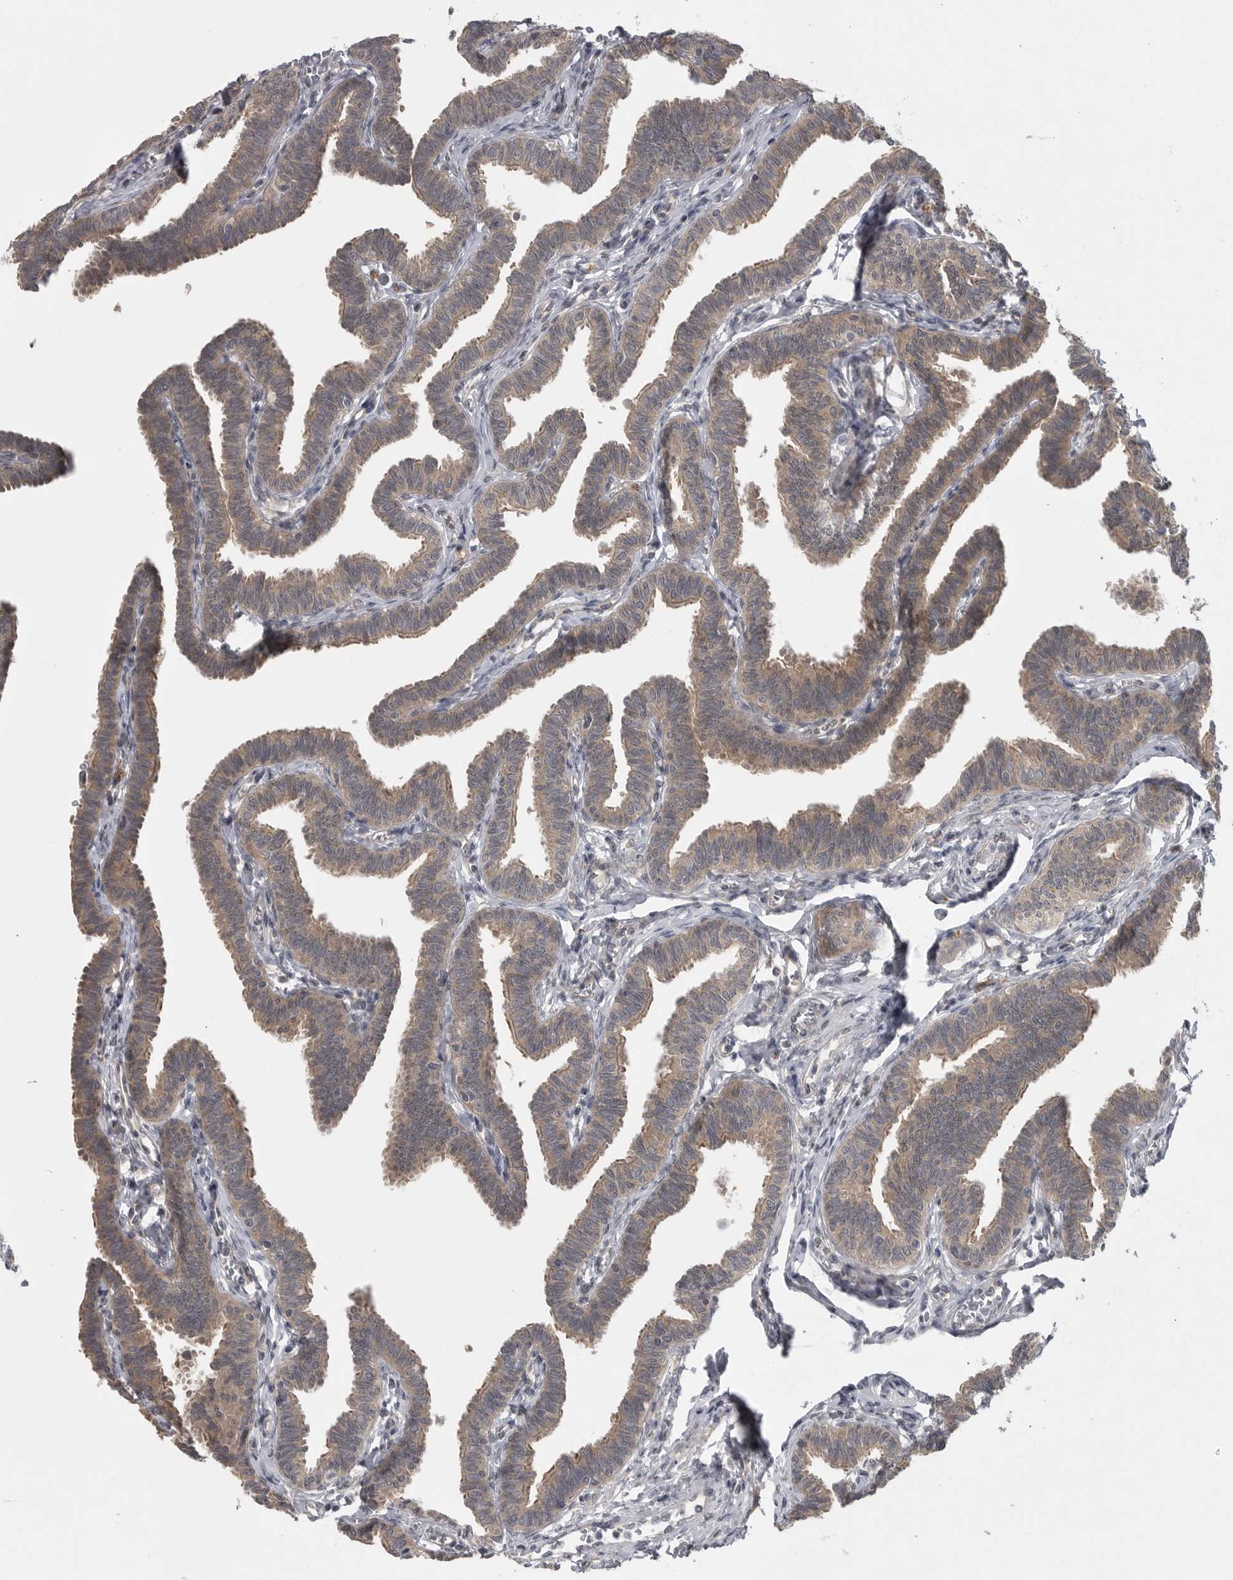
{"staining": {"intensity": "weak", "quantity": ">75%", "location": "cytoplasmic/membranous"}, "tissue": "fallopian tube", "cell_type": "Glandular cells", "image_type": "normal", "snomed": [{"axis": "morphology", "description": "Normal tissue, NOS"}, {"axis": "topography", "description": "Fallopian tube"}, {"axis": "topography", "description": "Ovary"}], "caption": "The photomicrograph demonstrates staining of normal fallopian tube, revealing weak cytoplasmic/membranous protein expression (brown color) within glandular cells.", "gene": "PHF13", "patient": {"sex": "female", "age": 23}}